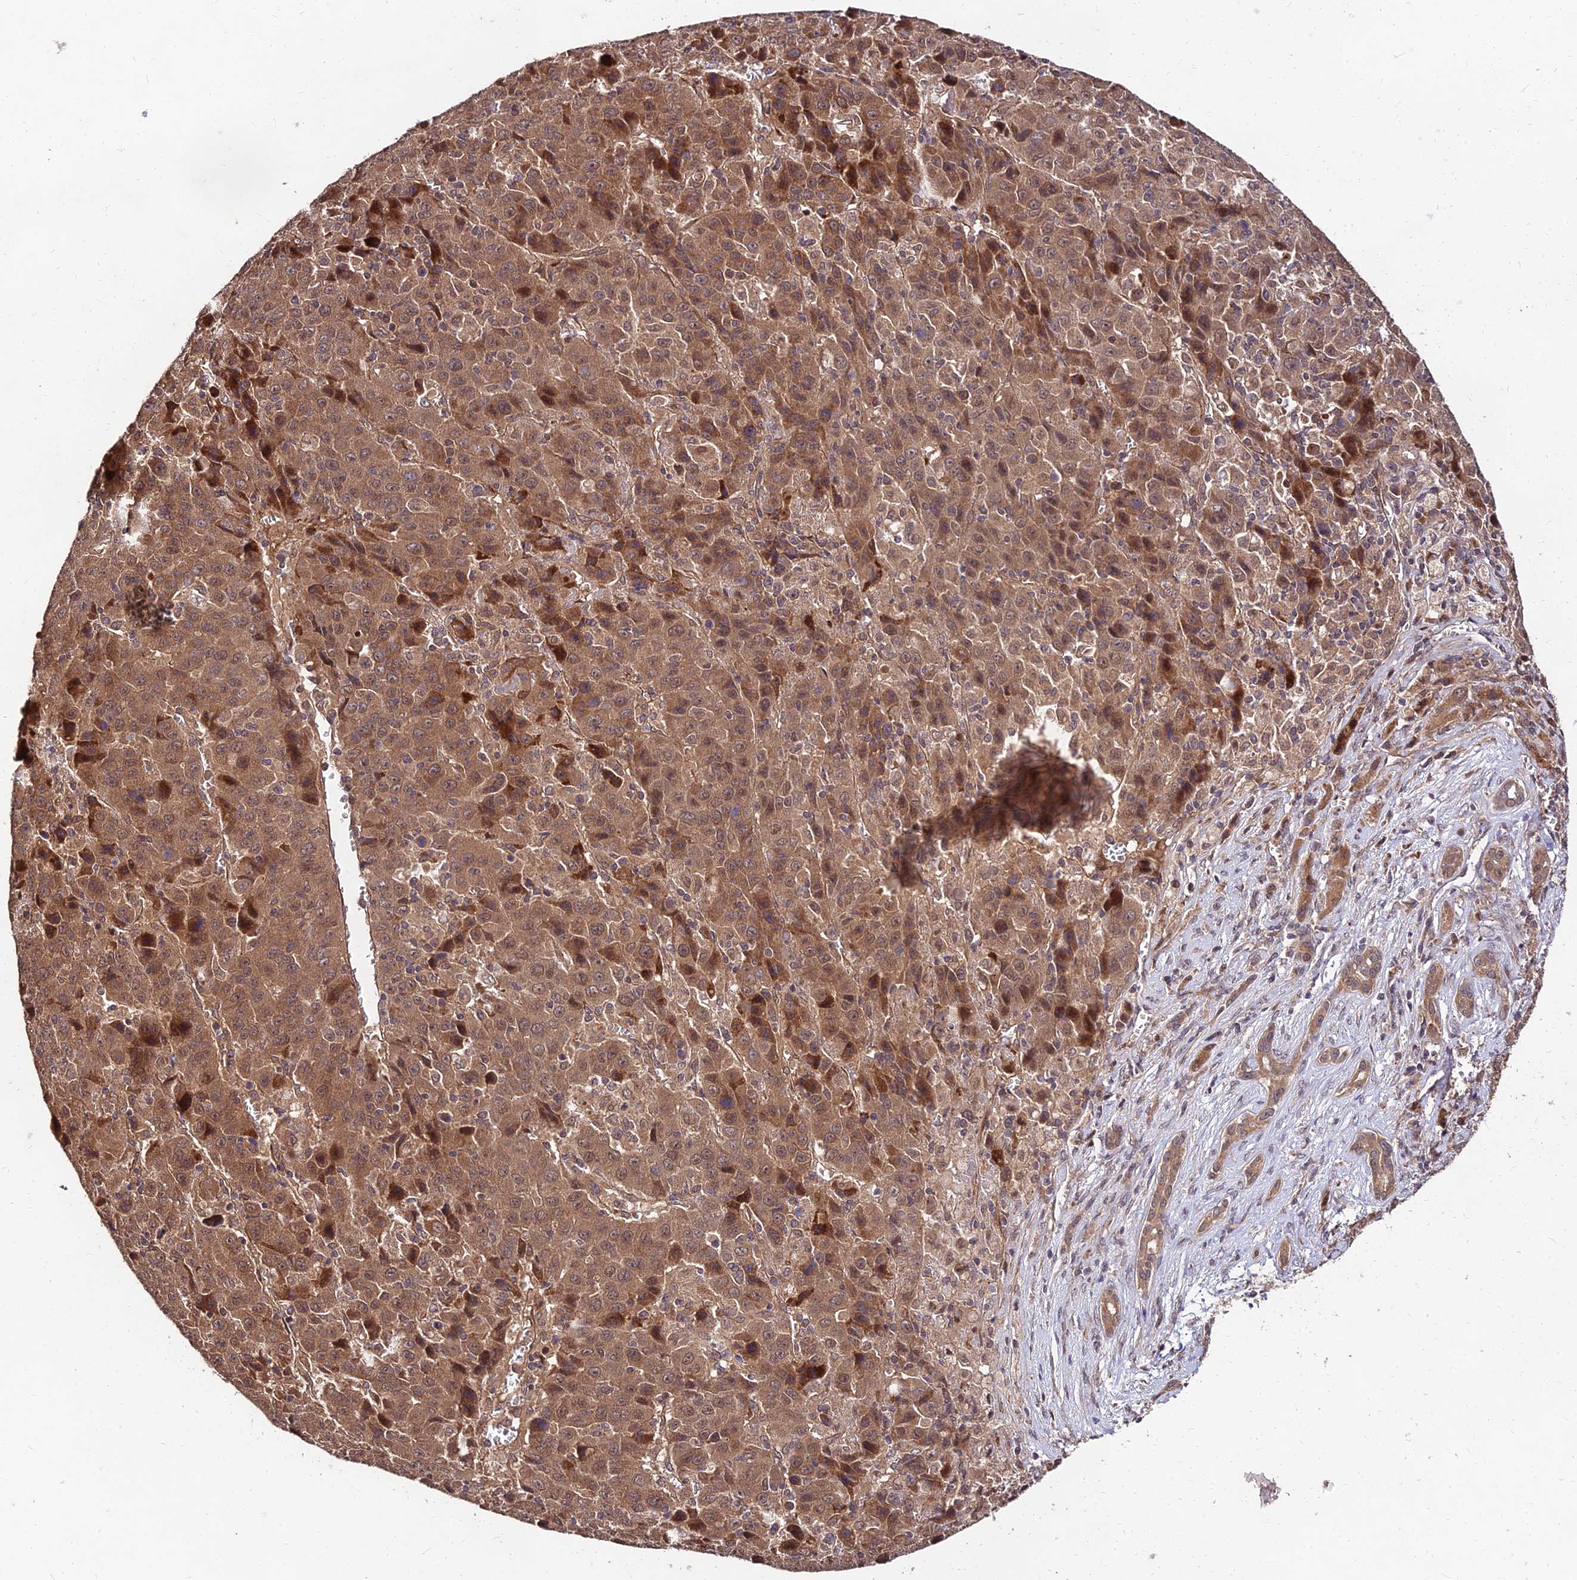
{"staining": {"intensity": "moderate", "quantity": ">75%", "location": "cytoplasmic/membranous,nuclear"}, "tissue": "liver cancer", "cell_type": "Tumor cells", "image_type": "cancer", "snomed": [{"axis": "morphology", "description": "Carcinoma, Hepatocellular, NOS"}, {"axis": "topography", "description": "Liver"}], "caption": "A histopathology image of liver cancer (hepatocellular carcinoma) stained for a protein reveals moderate cytoplasmic/membranous and nuclear brown staining in tumor cells.", "gene": "MKKS", "patient": {"sex": "female", "age": 53}}